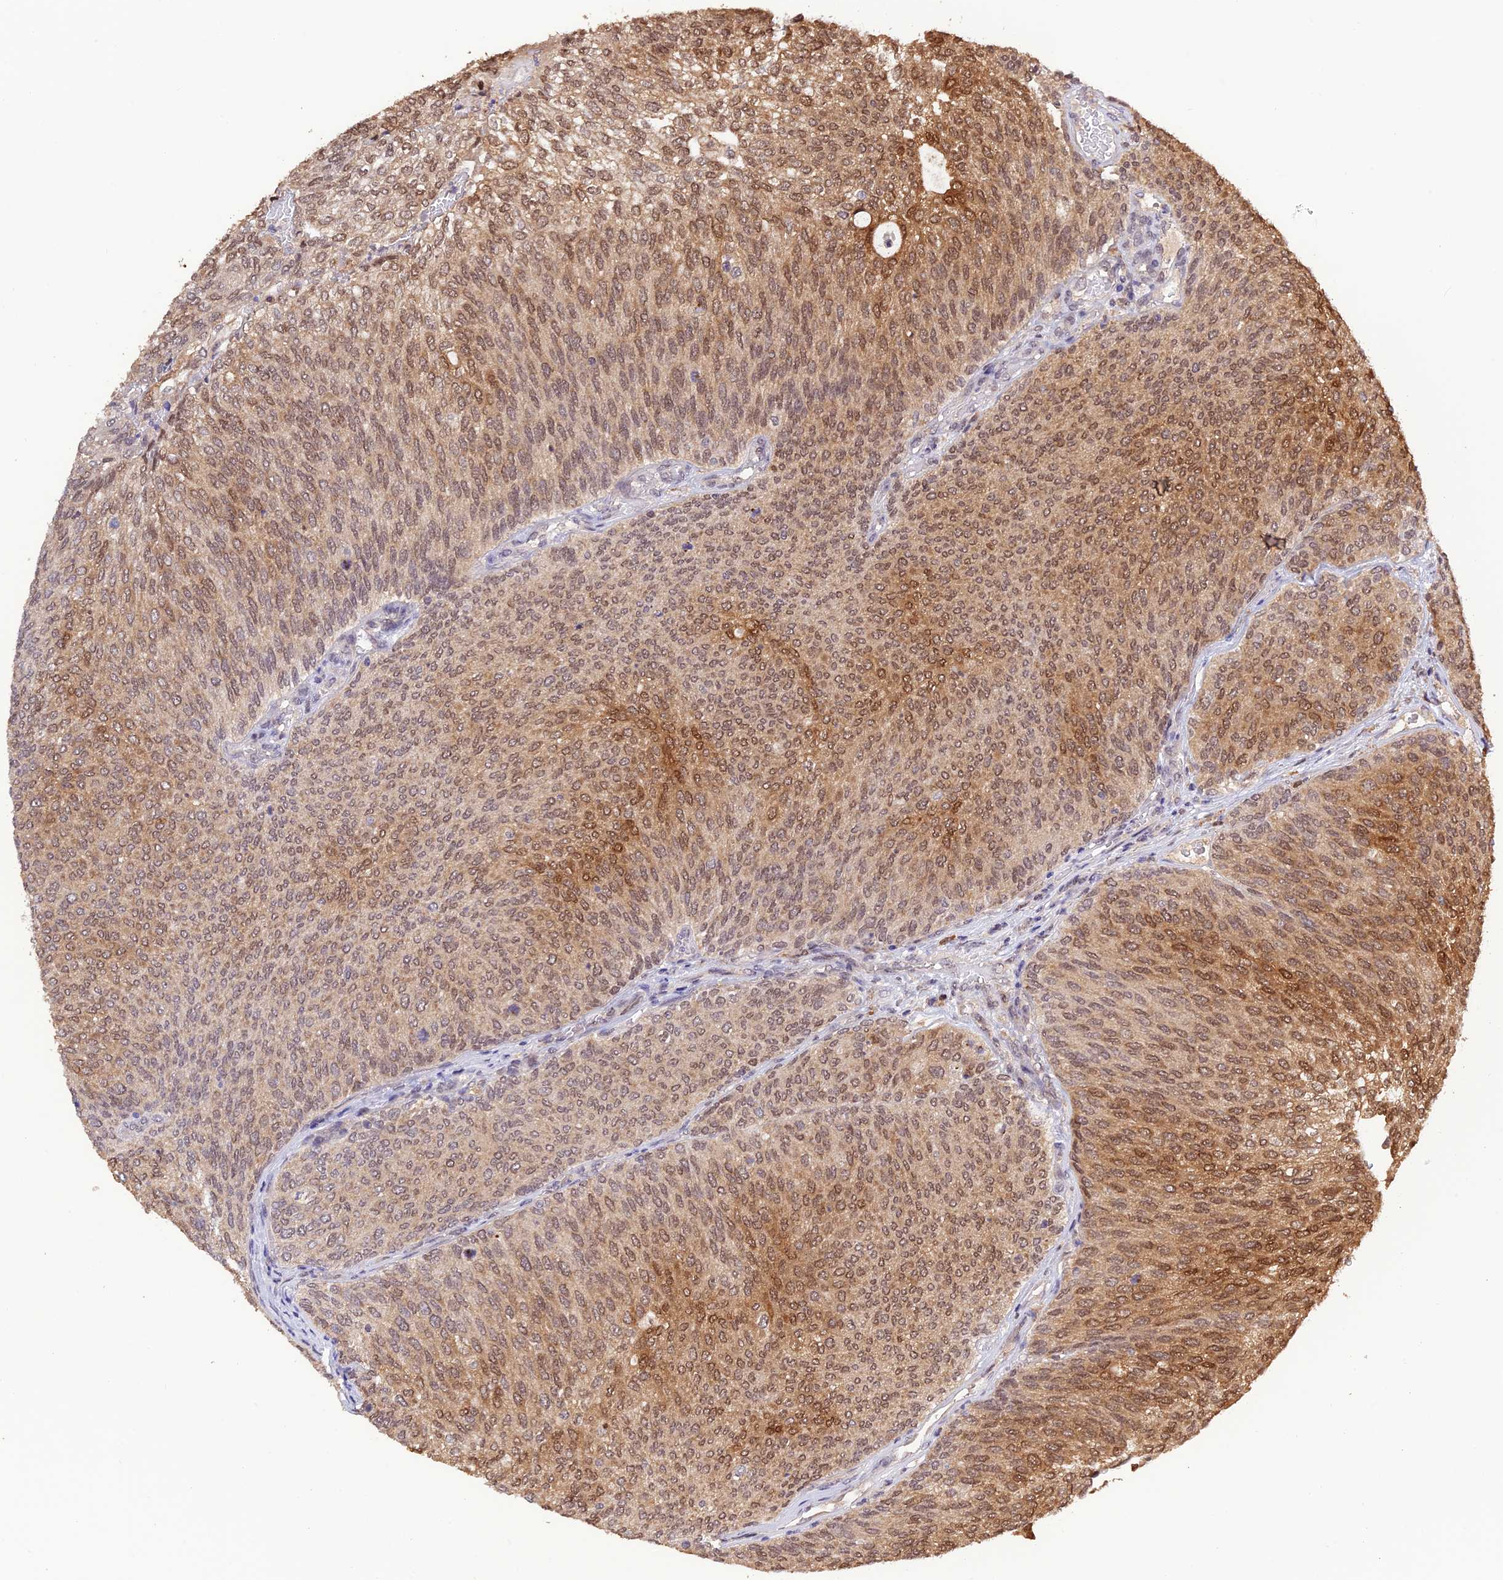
{"staining": {"intensity": "moderate", "quantity": ">75%", "location": "cytoplasmic/membranous,nuclear"}, "tissue": "urothelial cancer", "cell_type": "Tumor cells", "image_type": "cancer", "snomed": [{"axis": "morphology", "description": "Urothelial carcinoma, Low grade"}, {"axis": "topography", "description": "Urinary bladder"}], "caption": "A micrograph of urothelial cancer stained for a protein shows moderate cytoplasmic/membranous and nuclear brown staining in tumor cells.", "gene": "MNS1", "patient": {"sex": "female", "age": 79}}